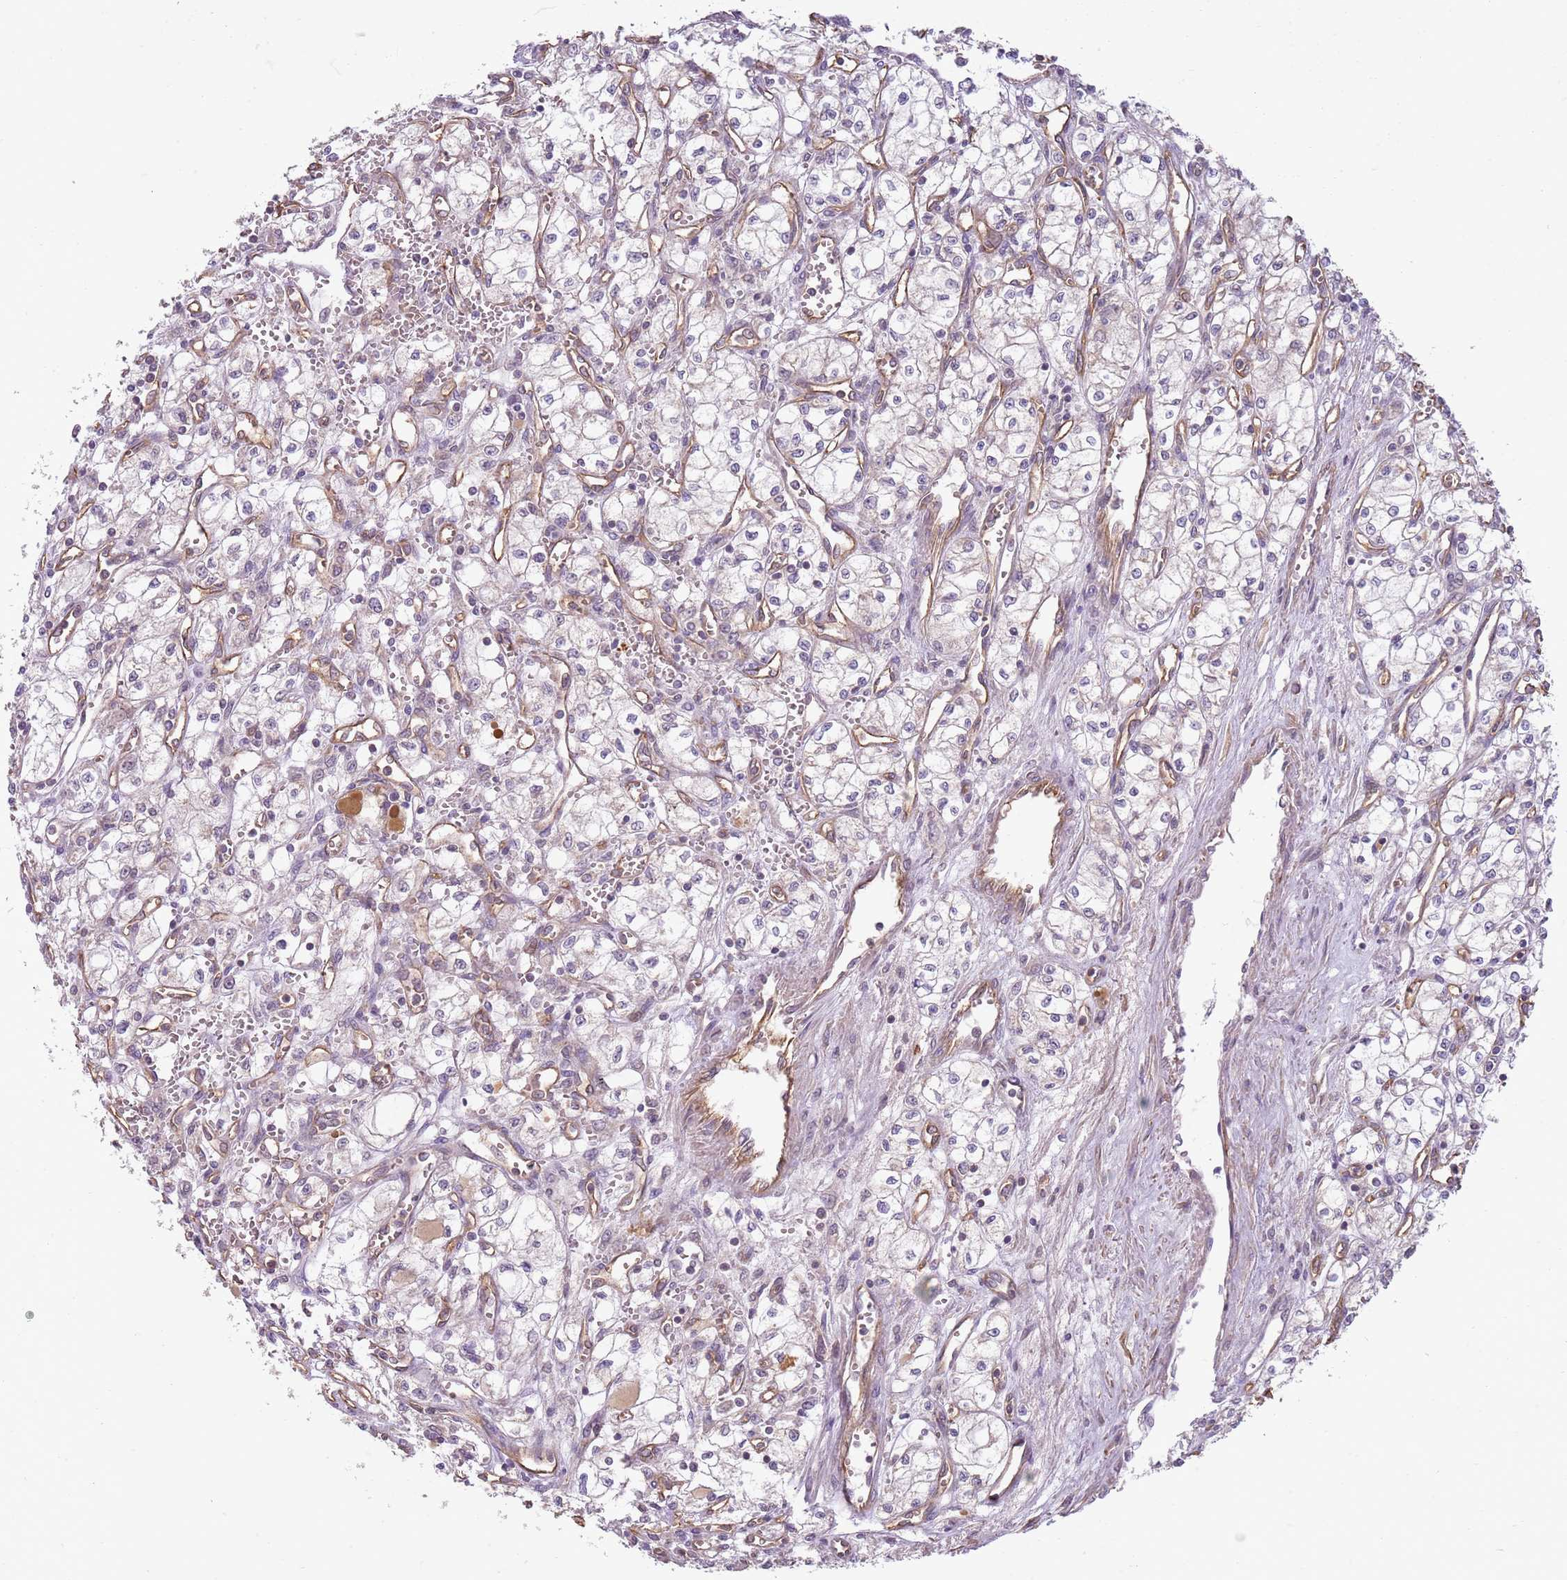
{"staining": {"intensity": "negative", "quantity": "none", "location": "none"}, "tissue": "renal cancer", "cell_type": "Tumor cells", "image_type": "cancer", "snomed": [{"axis": "morphology", "description": "Adenocarcinoma, NOS"}, {"axis": "topography", "description": "Kidney"}], "caption": "Immunohistochemical staining of renal cancer (adenocarcinoma) exhibits no significant staining in tumor cells. (DAB (3,3'-diaminobenzidine) immunohistochemistry visualized using brightfield microscopy, high magnification).", "gene": "SKOR2", "patient": {"sex": "male", "age": 59}}